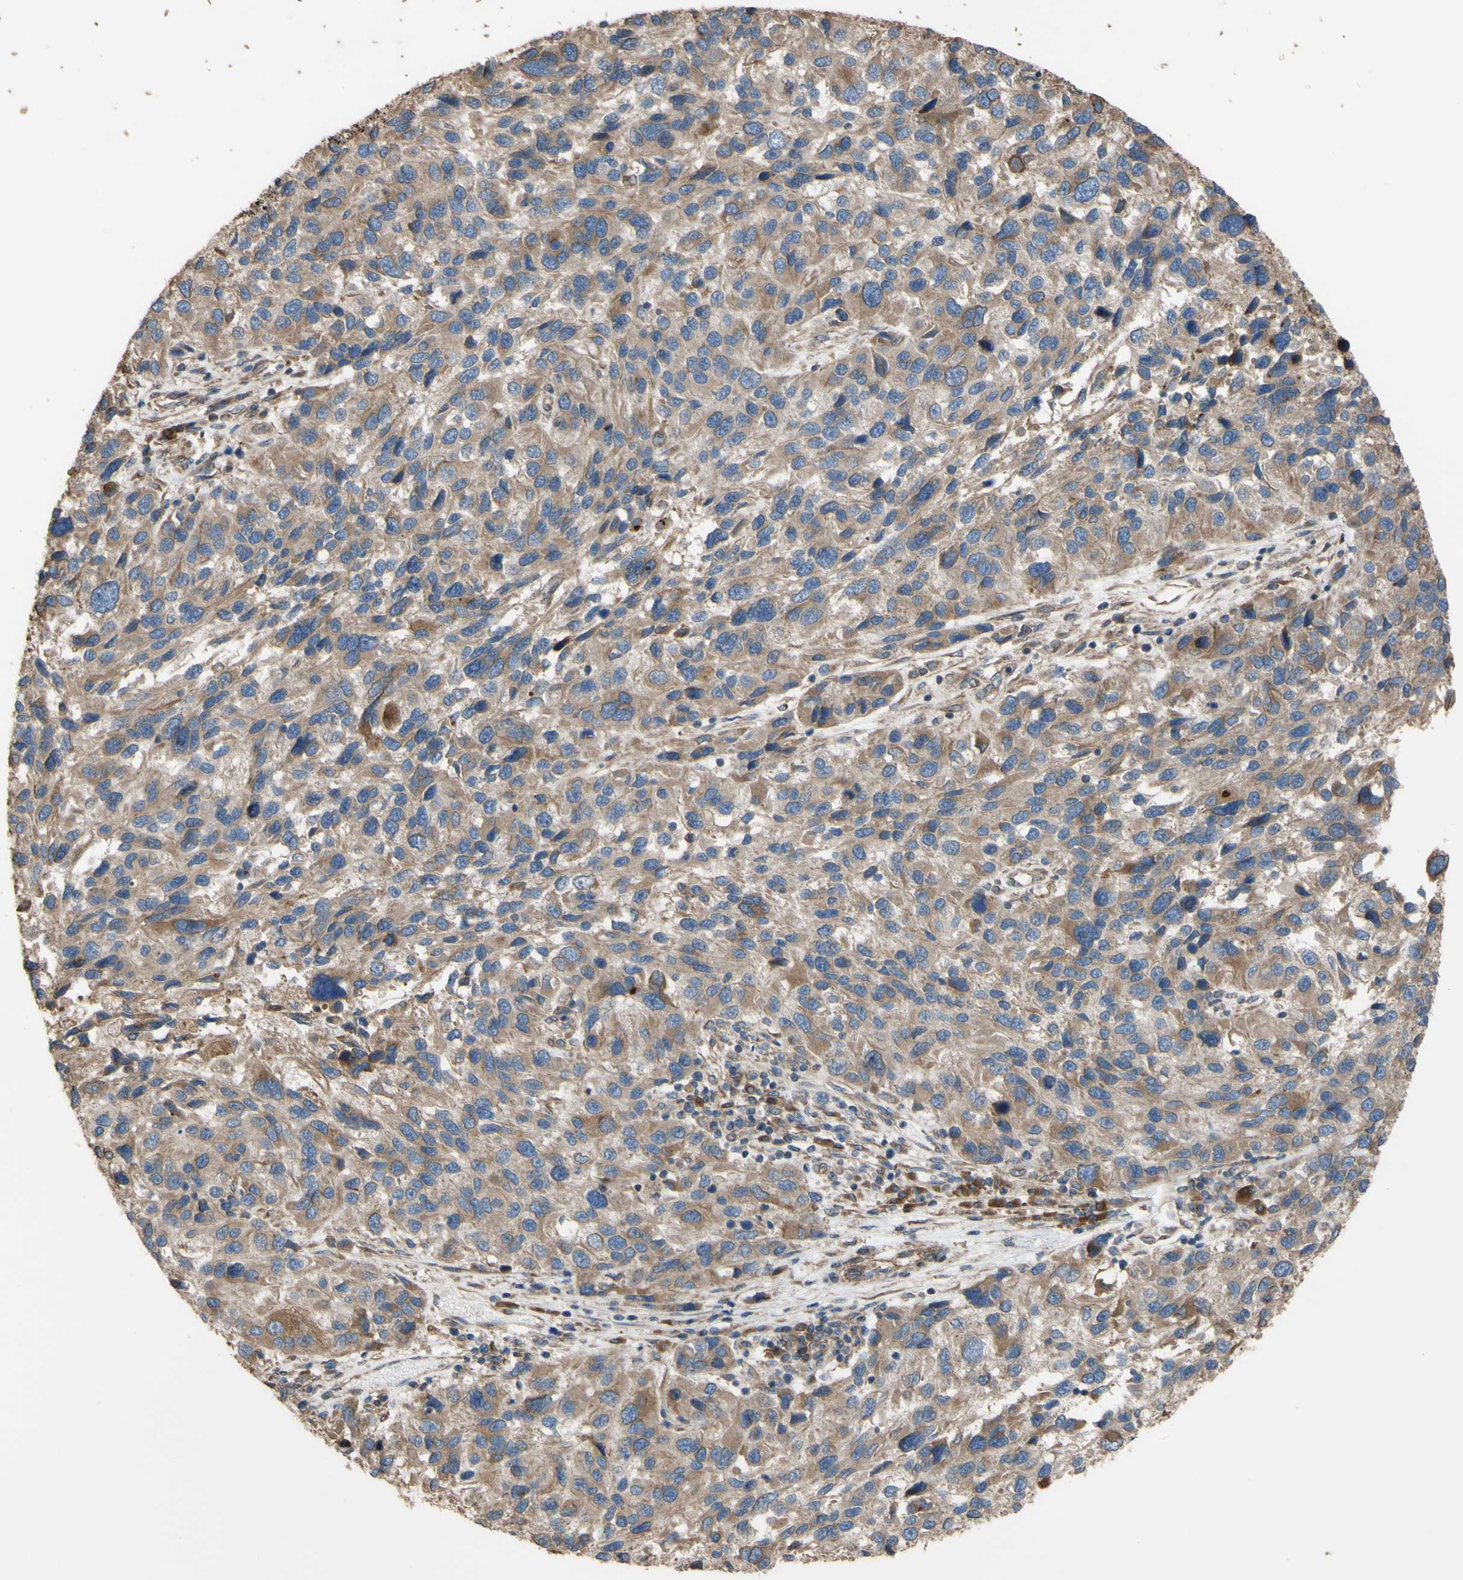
{"staining": {"intensity": "moderate", "quantity": ">75%", "location": "cytoplasmic/membranous"}, "tissue": "melanoma", "cell_type": "Tumor cells", "image_type": "cancer", "snomed": [{"axis": "morphology", "description": "Malignant melanoma, NOS"}, {"axis": "topography", "description": "Skin"}], "caption": "Immunohistochemical staining of human malignant melanoma shows medium levels of moderate cytoplasmic/membranous positivity in about >75% of tumor cells. The staining was performed using DAB, with brown indicating positive protein expression. Nuclei are stained blue with hematoxylin.", "gene": "NECTIN3", "patient": {"sex": "male", "age": 53}}